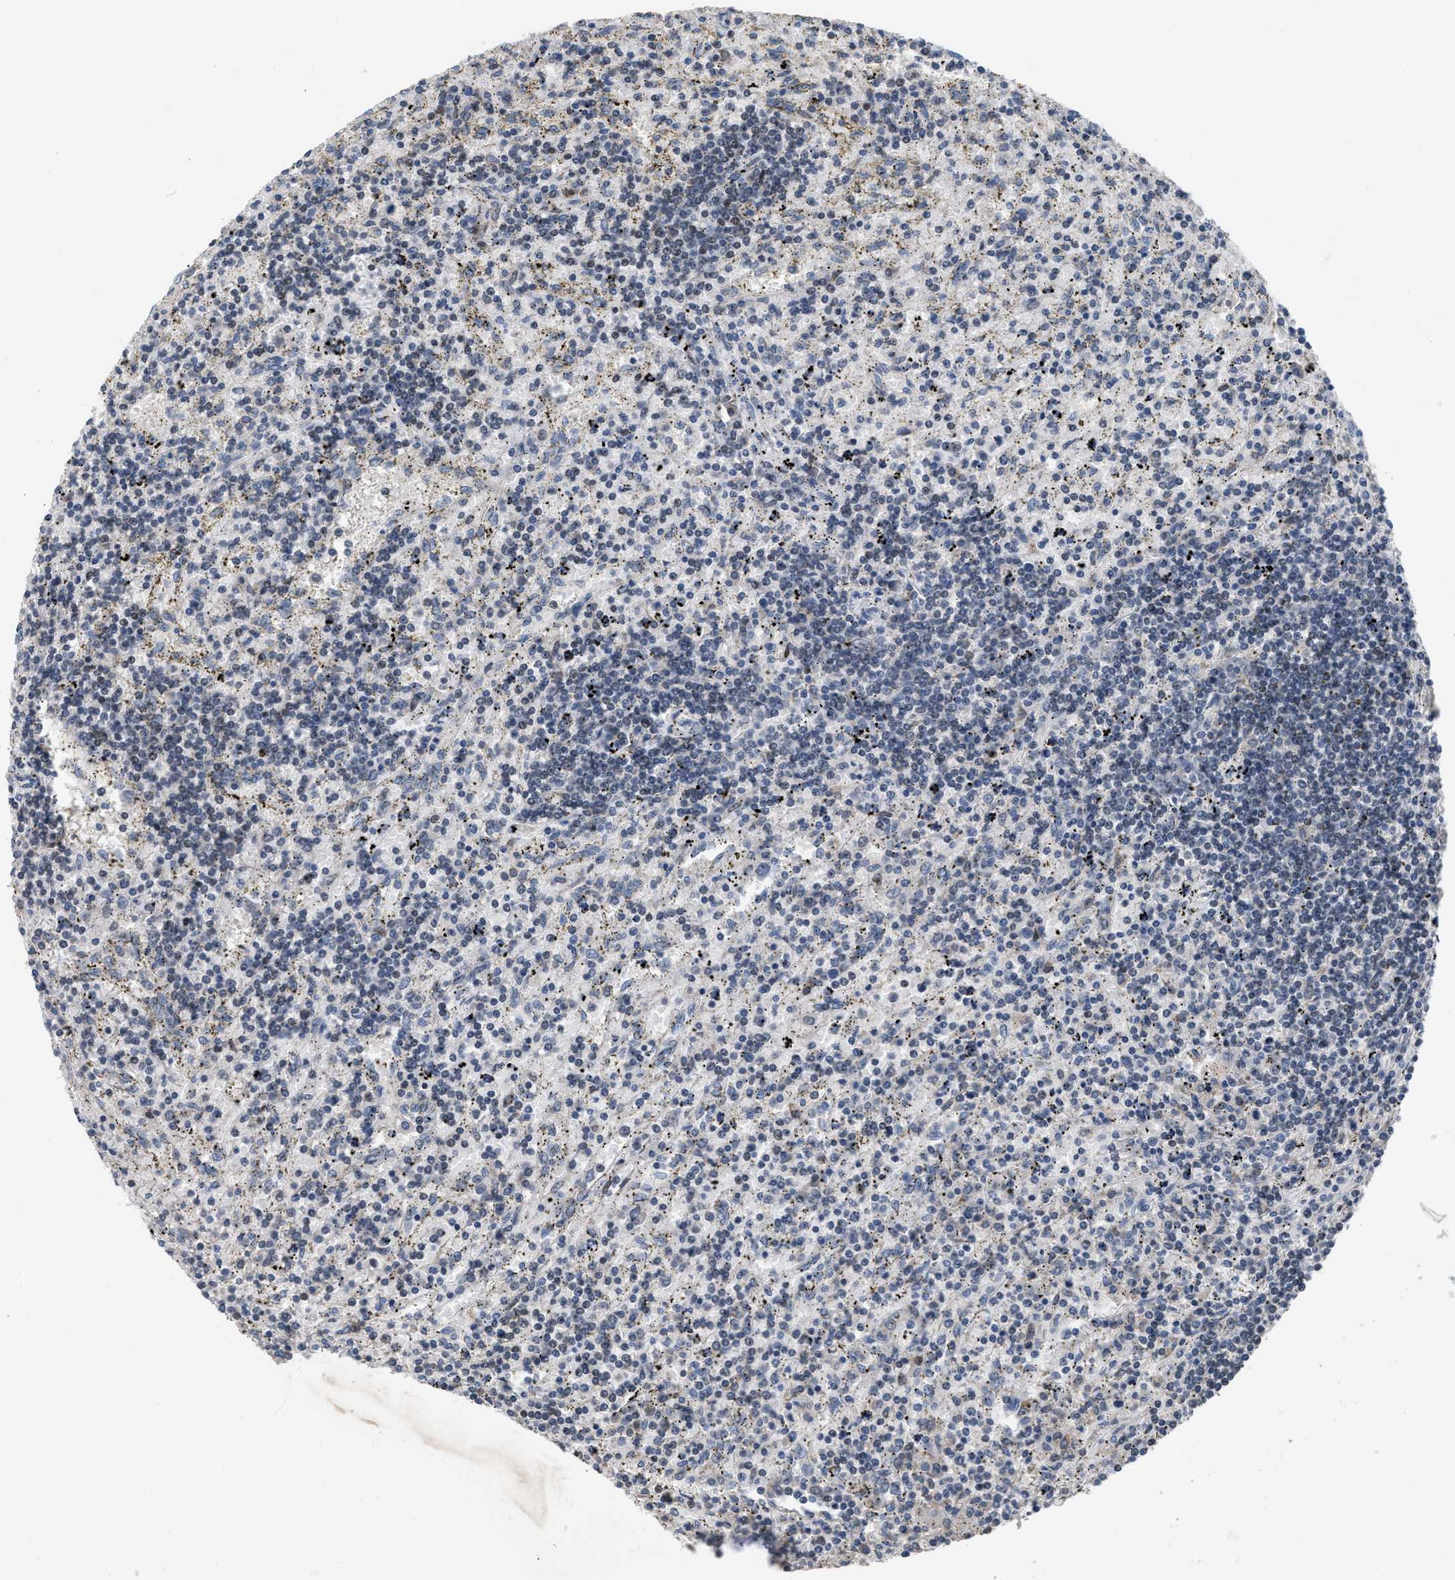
{"staining": {"intensity": "negative", "quantity": "none", "location": "none"}, "tissue": "lymphoma", "cell_type": "Tumor cells", "image_type": "cancer", "snomed": [{"axis": "morphology", "description": "Malignant lymphoma, non-Hodgkin's type, Low grade"}, {"axis": "topography", "description": "Spleen"}], "caption": "DAB immunohistochemical staining of human low-grade malignant lymphoma, non-Hodgkin's type reveals no significant expression in tumor cells. (Stains: DAB (3,3'-diaminobenzidine) immunohistochemistry (IHC) with hematoxylin counter stain, Microscopy: brightfield microscopy at high magnification).", "gene": "SETDB1", "patient": {"sex": "male", "age": 76}}